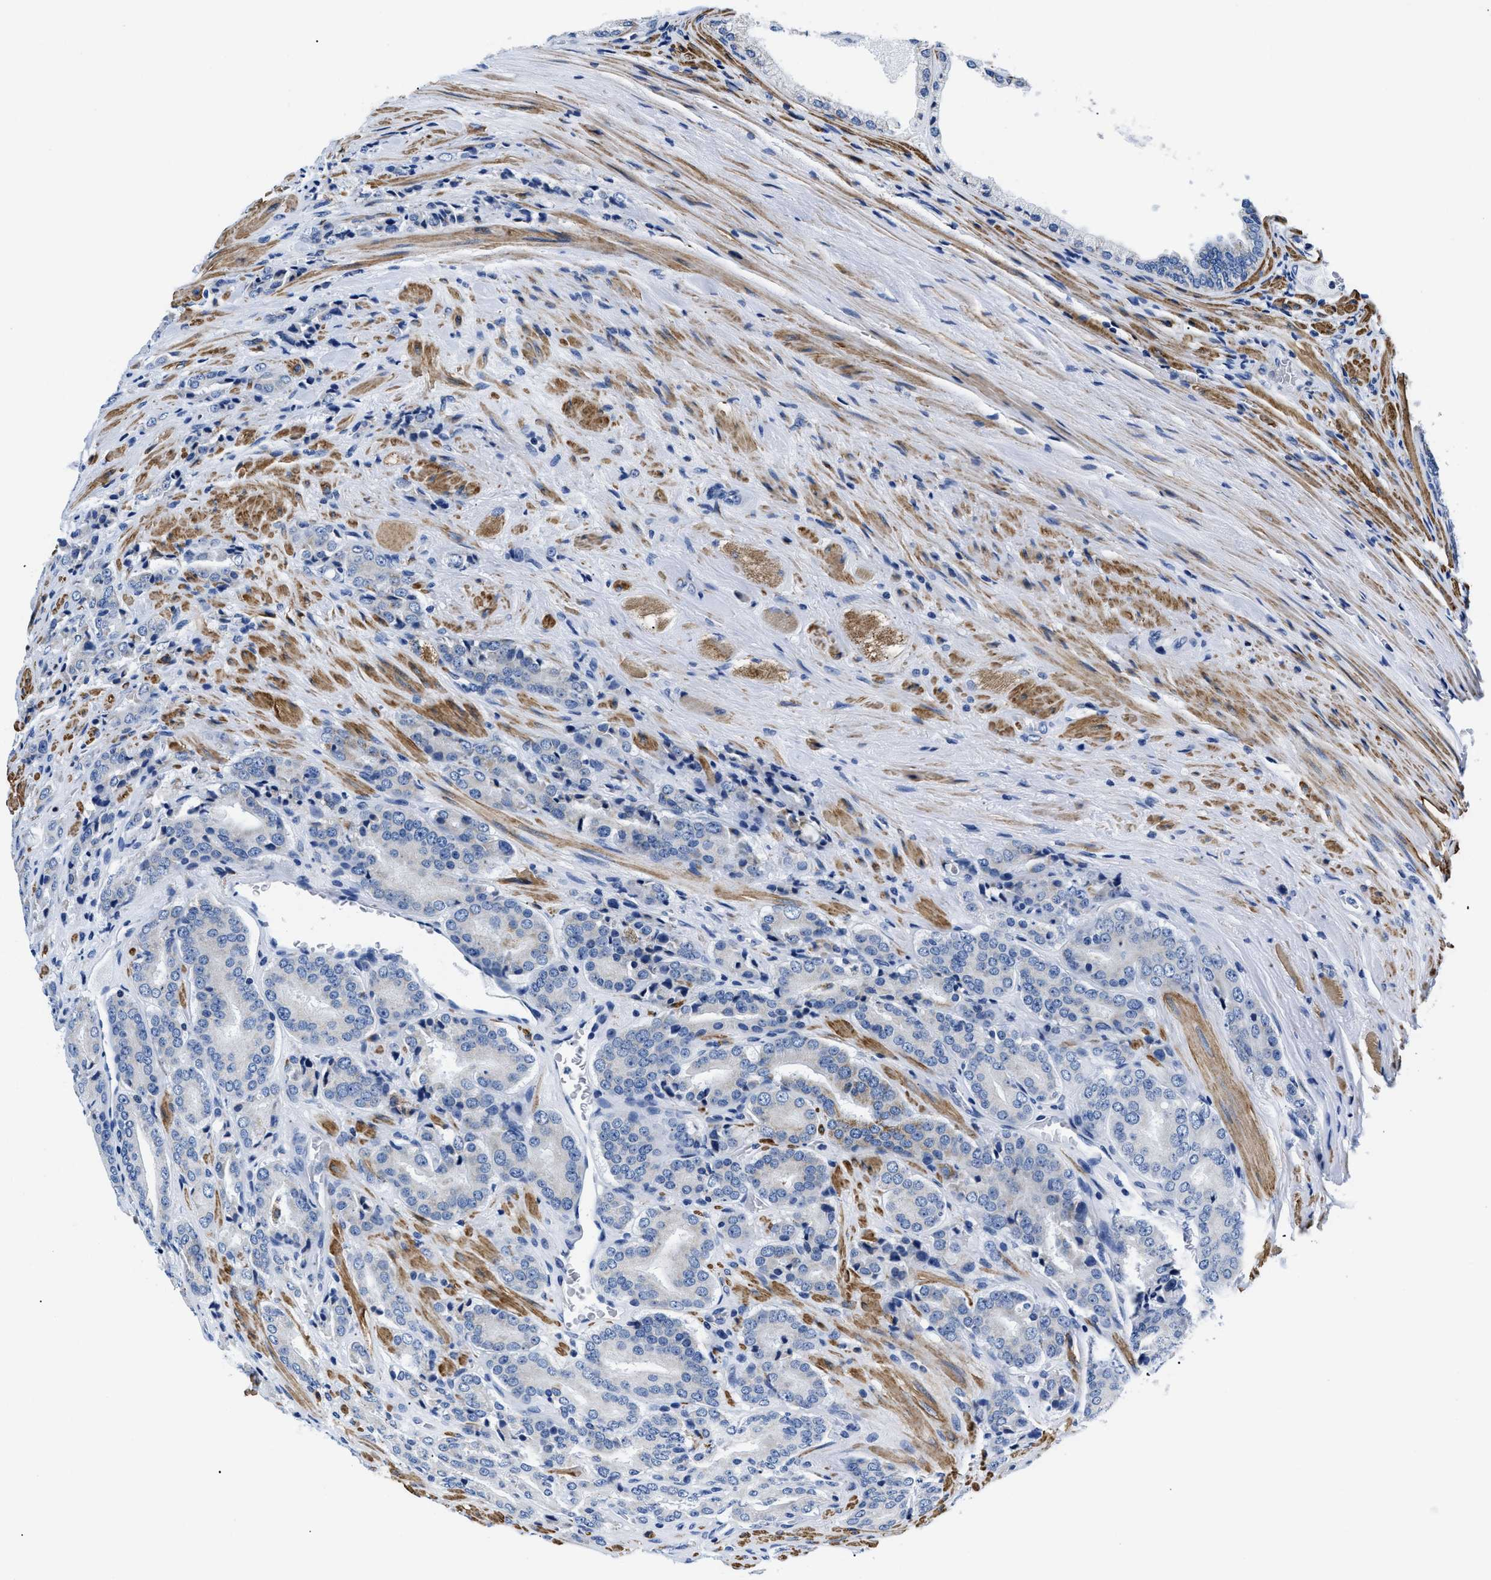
{"staining": {"intensity": "negative", "quantity": "none", "location": "none"}, "tissue": "prostate cancer", "cell_type": "Tumor cells", "image_type": "cancer", "snomed": [{"axis": "morphology", "description": "Adenocarcinoma, High grade"}, {"axis": "topography", "description": "Prostate"}], "caption": "Immunohistochemistry (IHC) image of human prostate cancer (adenocarcinoma (high-grade)) stained for a protein (brown), which reveals no staining in tumor cells. (Immunohistochemistry (IHC), brightfield microscopy, high magnification).", "gene": "GPR149", "patient": {"sex": "male", "age": 71}}